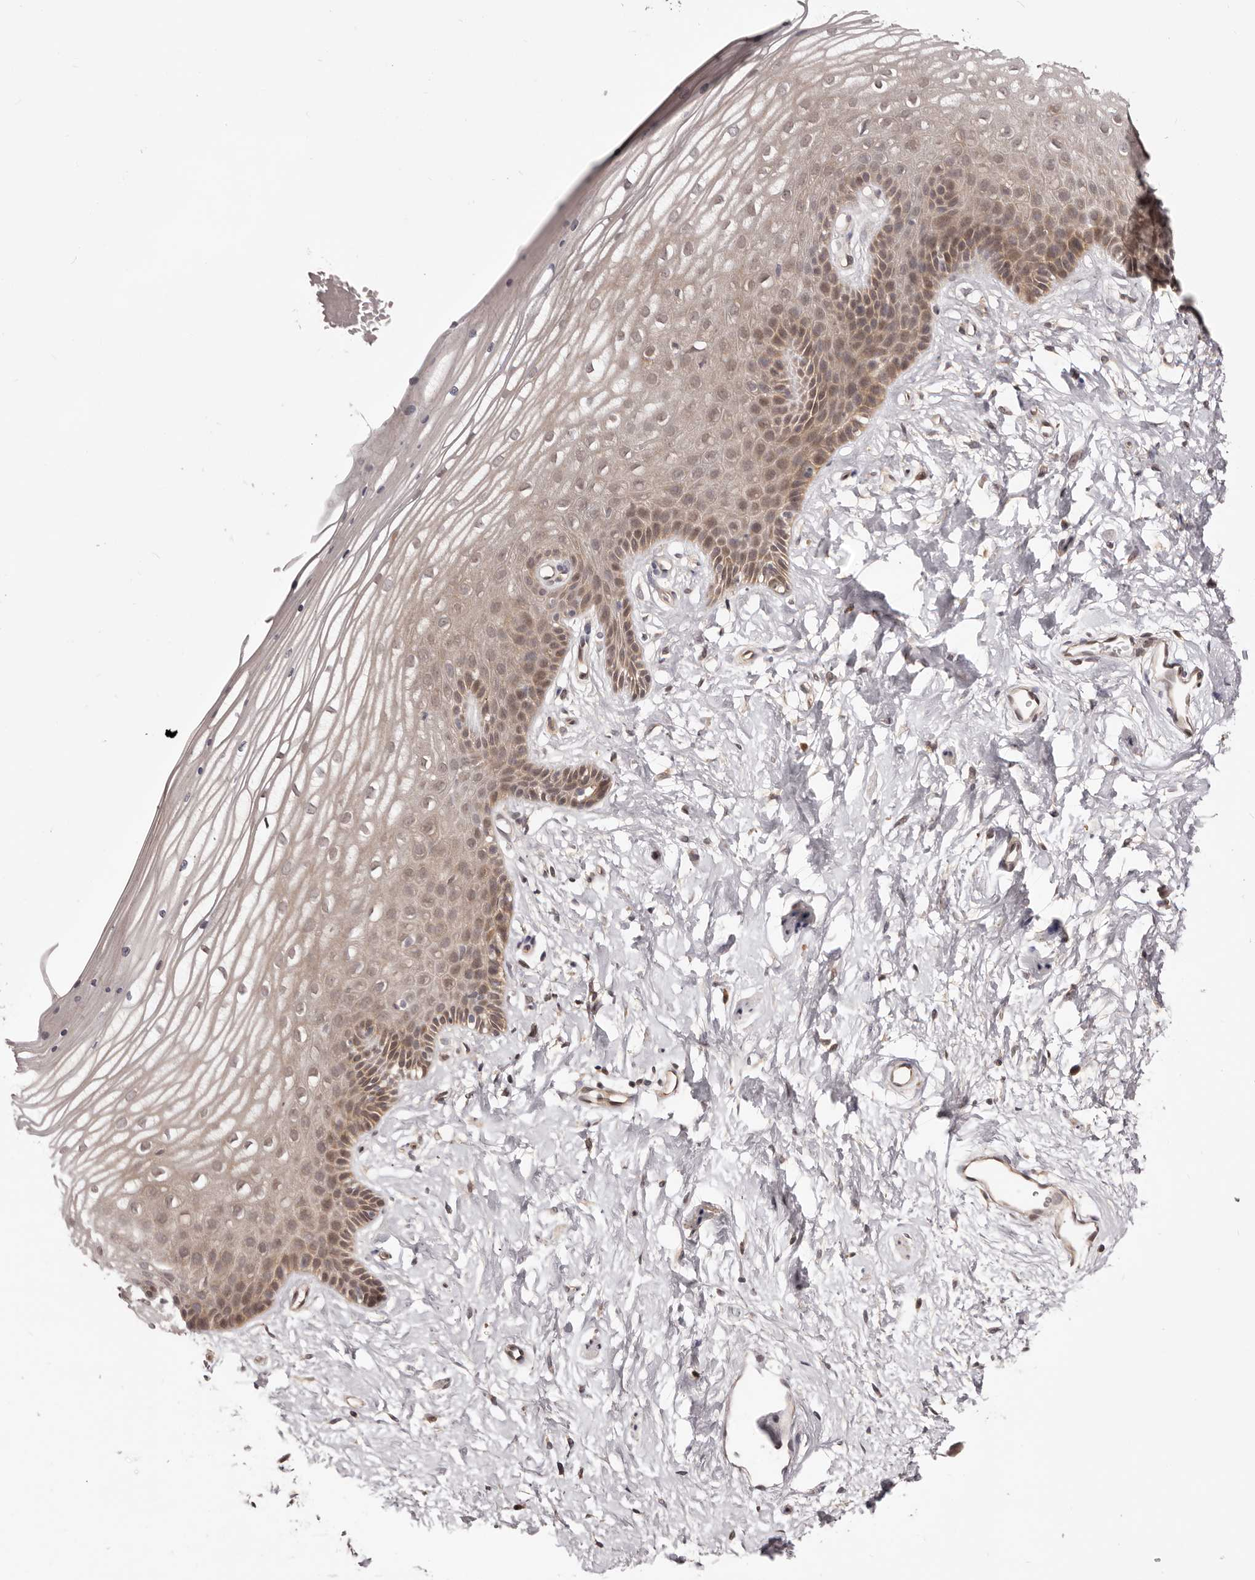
{"staining": {"intensity": "moderate", "quantity": ">75%", "location": "cytoplasmic/membranous"}, "tissue": "vagina", "cell_type": "Squamous epithelial cells", "image_type": "normal", "snomed": [{"axis": "morphology", "description": "Normal tissue, NOS"}, {"axis": "topography", "description": "Vagina"}, {"axis": "topography", "description": "Cervix"}], "caption": "Immunohistochemical staining of benign vagina exhibits medium levels of moderate cytoplasmic/membranous staining in approximately >75% of squamous epithelial cells. (Stains: DAB (3,3'-diaminobenzidine) in brown, nuclei in blue, Microscopy: brightfield microscopy at high magnification).", "gene": "MDP1", "patient": {"sex": "female", "age": 40}}